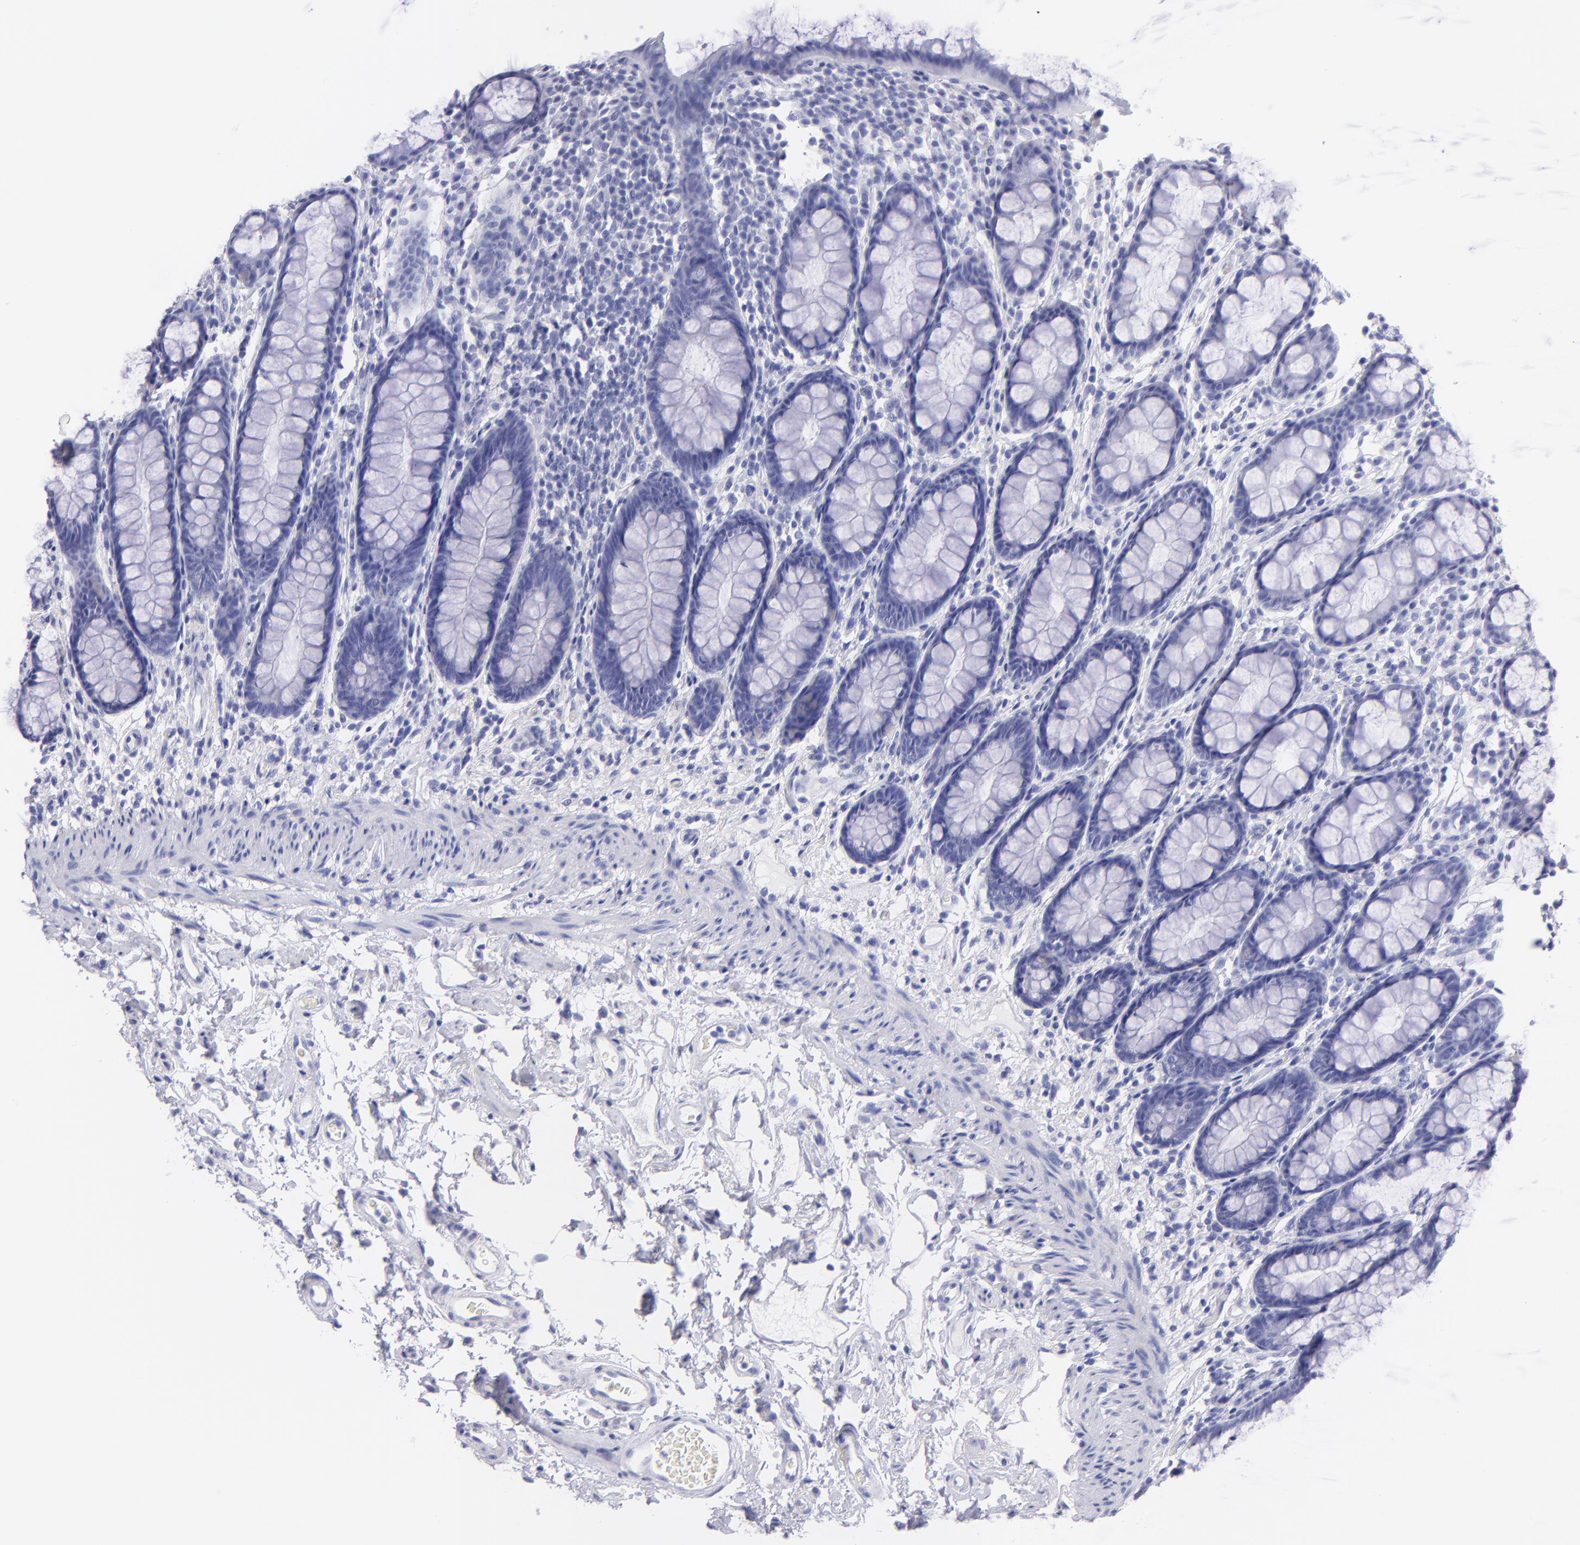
{"staining": {"intensity": "negative", "quantity": "none", "location": "none"}, "tissue": "rectum", "cell_type": "Glandular cells", "image_type": "normal", "snomed": [{"axis": "morphology", "description": "Normal tissue, NOS"}, {"axis": "topography", "description": "Rectum"}], "caption": "DAB immunohistochemical staining of normal rectum demonstrates no significant positivity in glandular cells.", "gene": "CNP", "patient": {"sex": "male", "age": 92}}